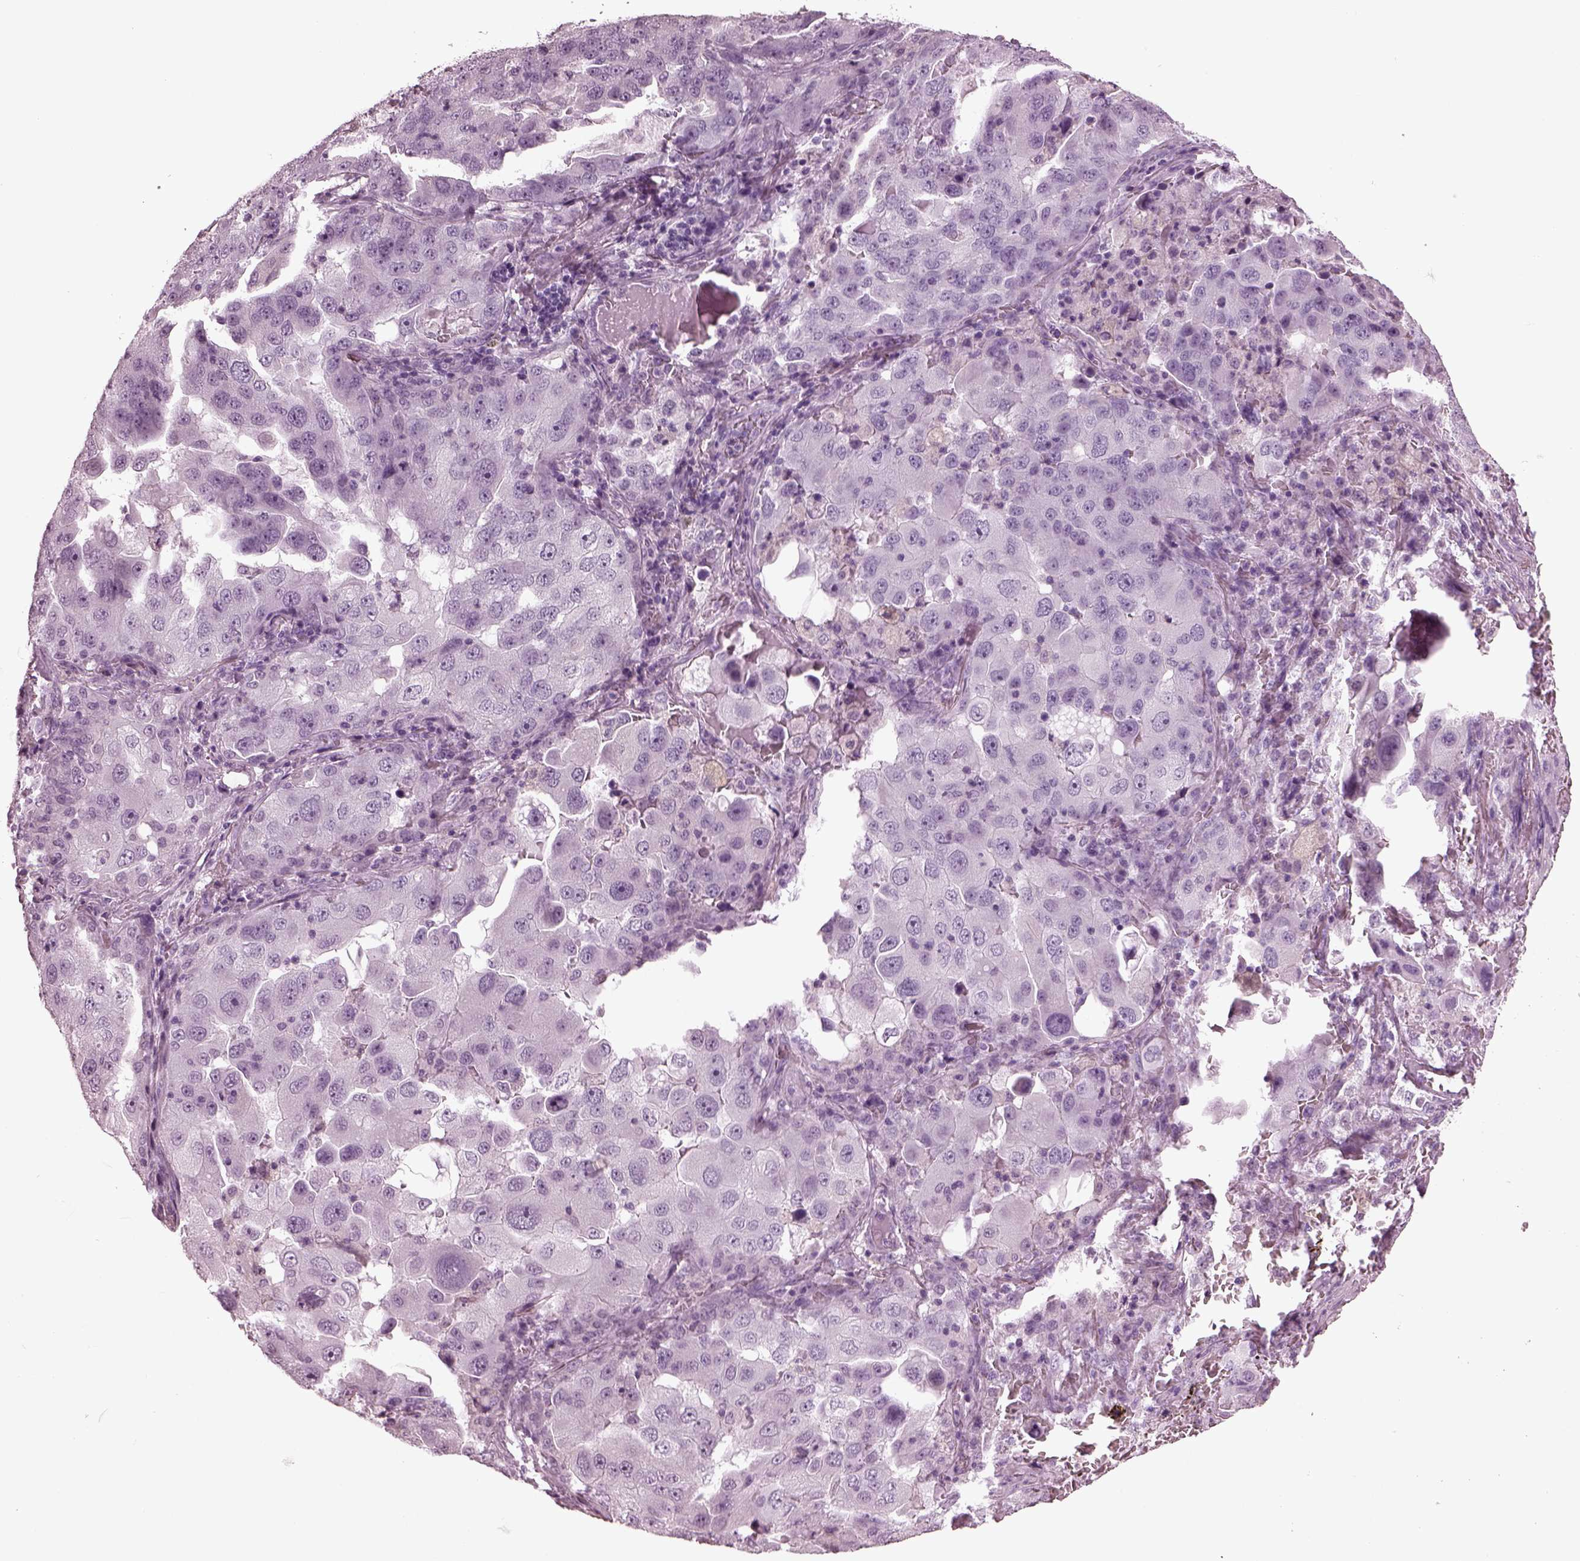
{"staining": {"intensity": "negative", "quantity": "none", "location": "none"}, "tissue": "lung cancer", "cell_type": "Tumor cells", "image_type": "cancer", "snomed": [{"axis": "morphology", "description": "Adenocarcinoma, NOS"}, {"axis": "topography", "description": "Lung"}], "caption": "A high-resolution micrograph shows IHC staining of lung cancer, which shows no significant positivity in tumor cells. The staining was performed using DAB to visualize the protein expression in brown, while the nuclei were stained in blue with hematoxylin (Magnification: 20x).", "gene": "SLC6A17", "patient": {"sex": "female", "age": 61}}